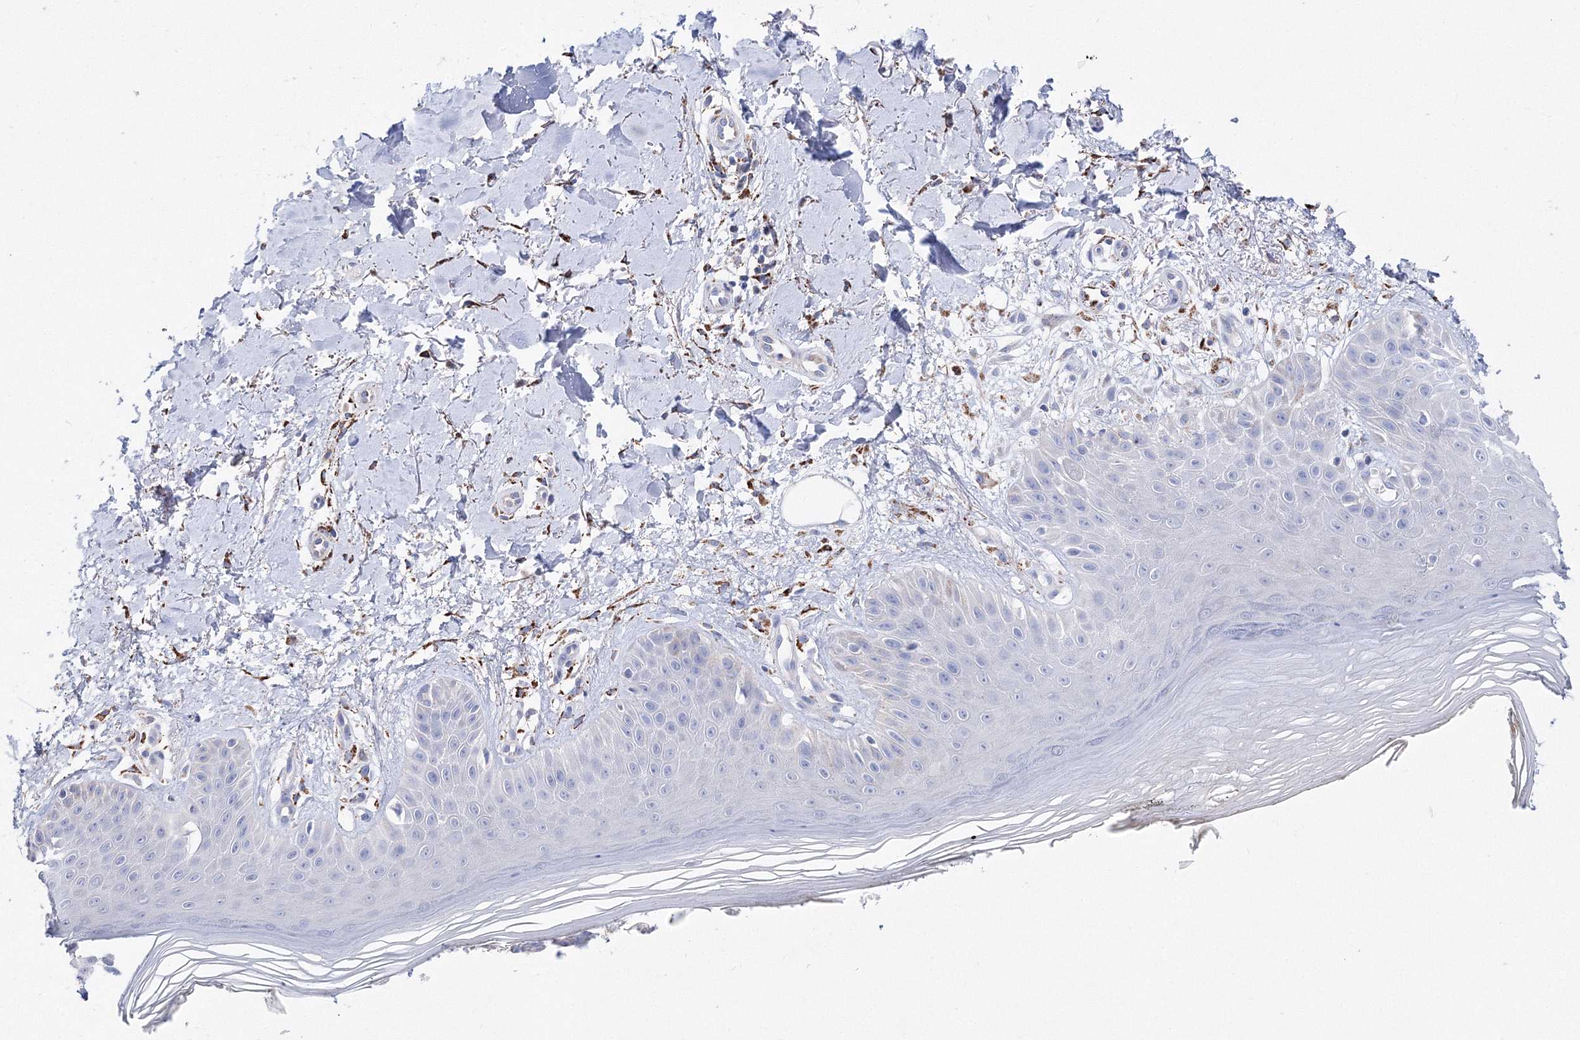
{"staining": {"intensity": "negative", "quantity": "none", "location": "none"}, "tissue": "skin", "cell_type": "Fibroblasts", "image_type": "normal", "snomed": [{"axis": "morphology", "description": "Normal tissue, NOS"}, {"axis": "topography", "description": "Skin"}], "caption": "Immunohistochemistry histopathology image of unremarkable skin stained for a protein (brown), which displays no staining in fibroblasts. (DAB (3,3'-diaminobenzidine) immunohistochemistry (IHC) visualized using brightfield microscopy, high magnification).", "gene": "MERTK", "patient": {"sex": "female", "age": 64}}